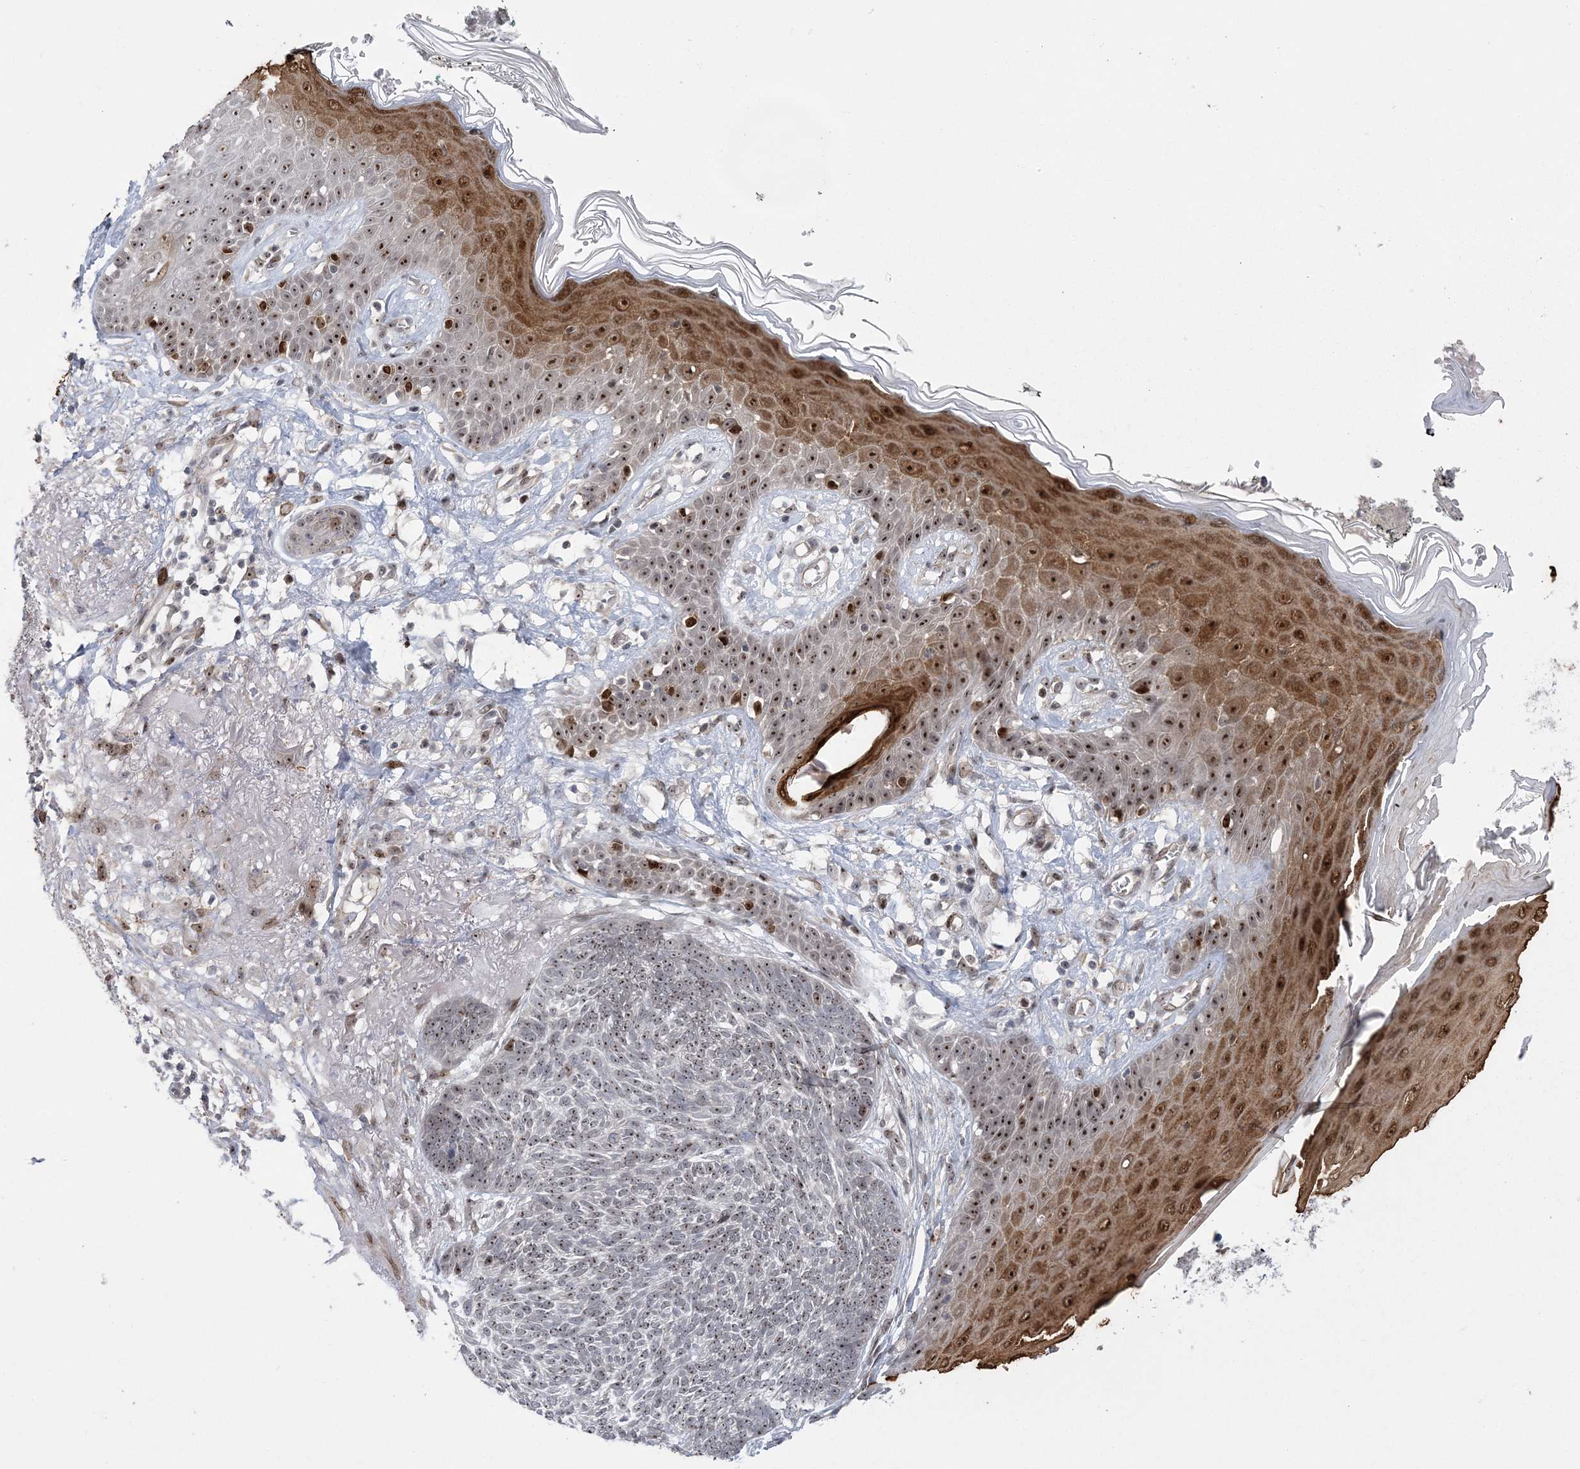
{"staining": {"intensity": "moderate", "quantity": ">75%", "location": "nuclear"}, "tissue": "skin cancer", "cell_type": "Tumor cells", "image_type": "cancer", "snomed": [{"axis": "morphology", "description": "Normal tissue, NOS"}, {"axis": "morphology", "description": "Basal cell carcinoma"}, {"axis": "topography", "description": "Skin"}], "caption": "Skin cancer (basal cell carcinoma) was stained to show a protein in brown. There is medium levels of moderate nuclear expression in approximately >75% of tumor cells.", "gene": "HOMEZ", "patient": {"sex": "male", "age": 64}}